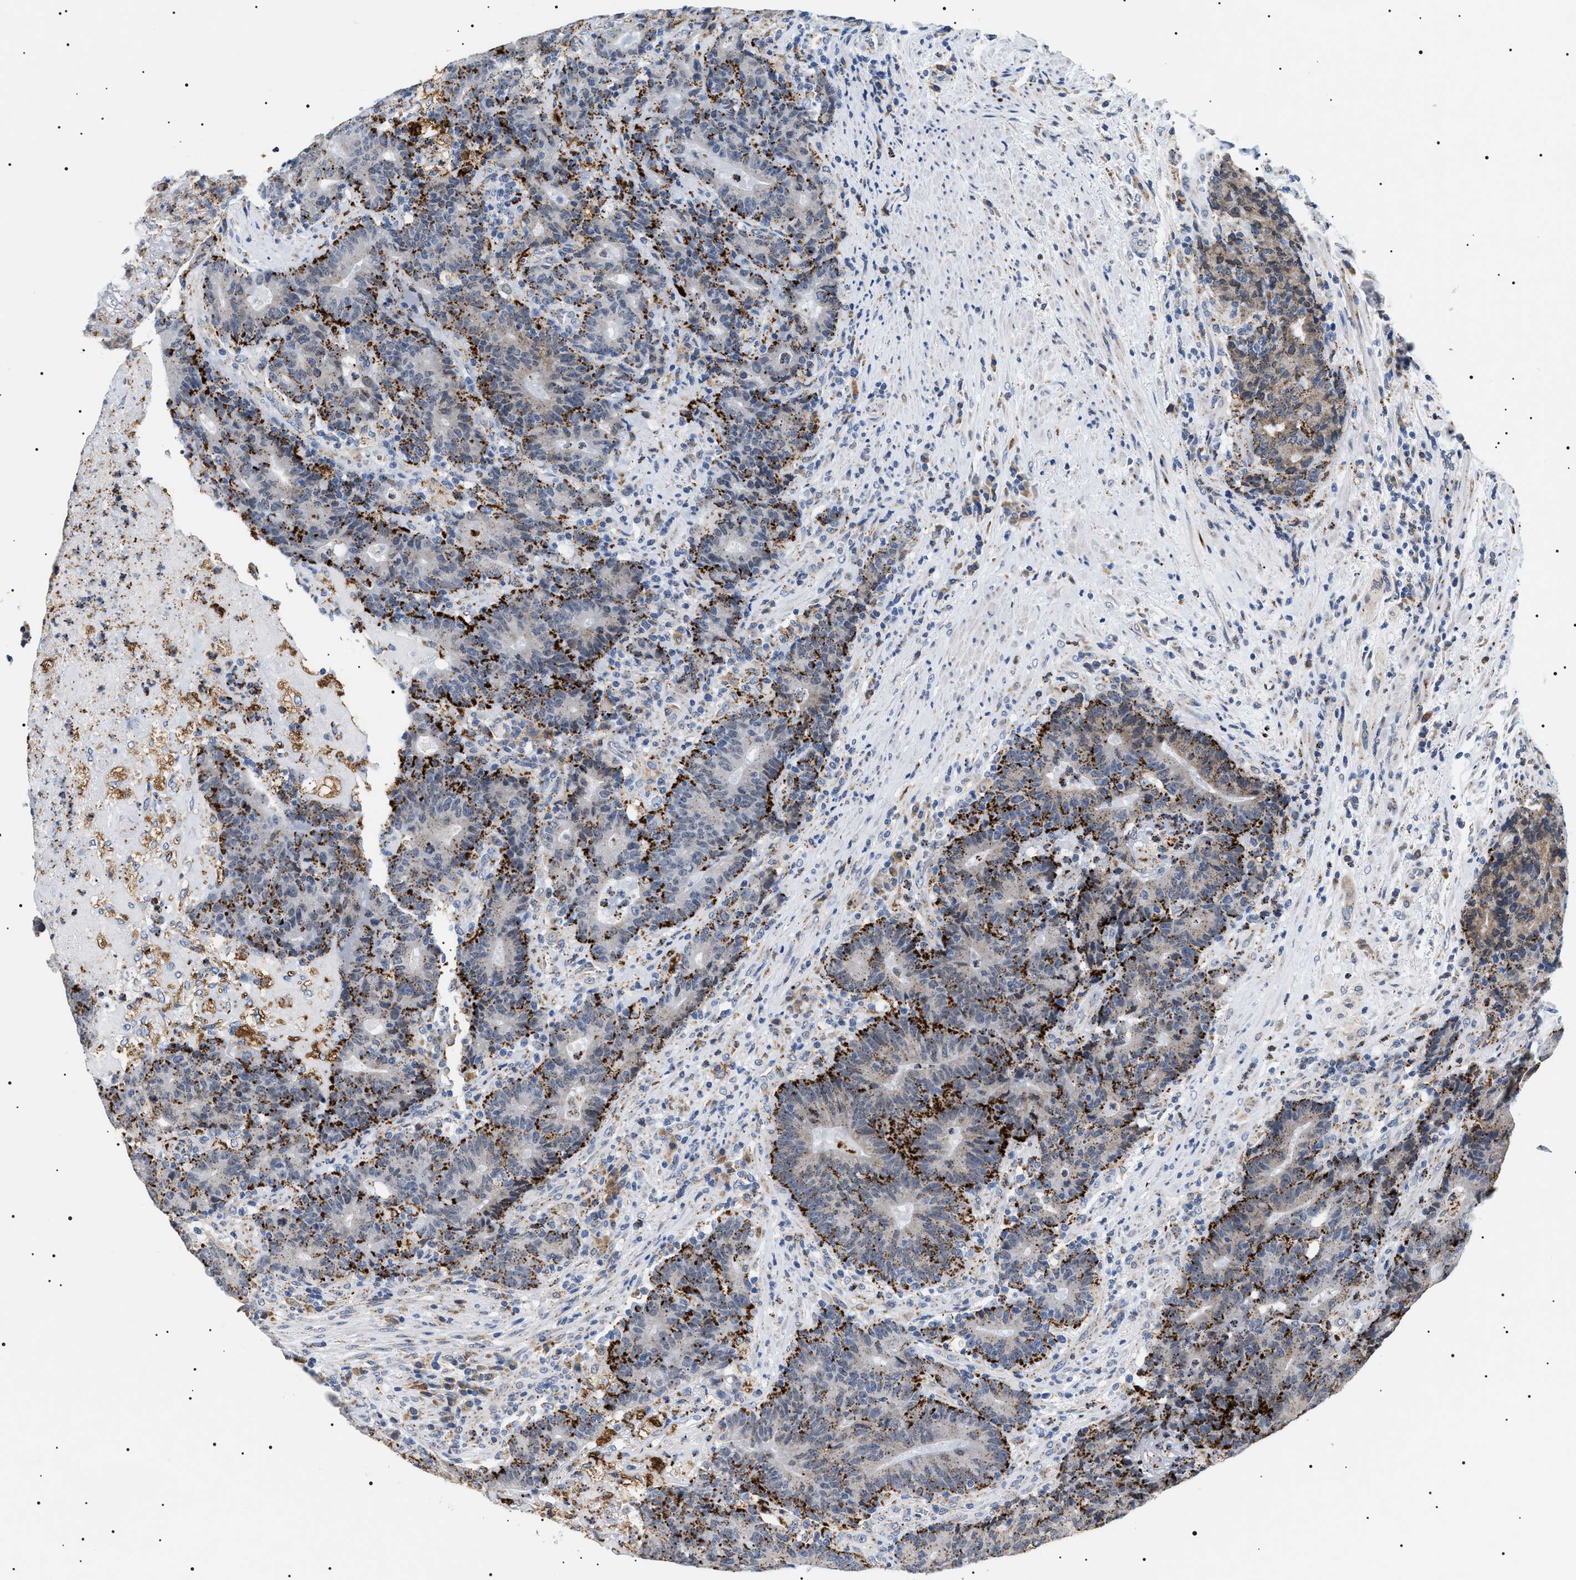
{"staining": {"intensity": "strong", "quantity": "25%-75%", "location": "cytoplasmic/membranous"}, "tissue": "colorectal cancer", "cell_type": "Tumor cells", "image_type": "cancer", "snomed": [{"axis": "morphology", "description": "Normal tissue, NOS"}, {"axis": "morphology", "description": "Adenocarcinoma, NOS"}, {"axis": "topography", "description": "Colon"}], "caption": "Colorectal cancer (adenocarcinoma) was stained to show a protein in brown. There is high levels of strong cytoplasmic/membranous positivity in about 25%-75% of tumor cells. (Brightfield microscopy of DAB IHC at high magnification).", "gene": "HSD17B11", "patient": {"sex": "female", "age": 75}}